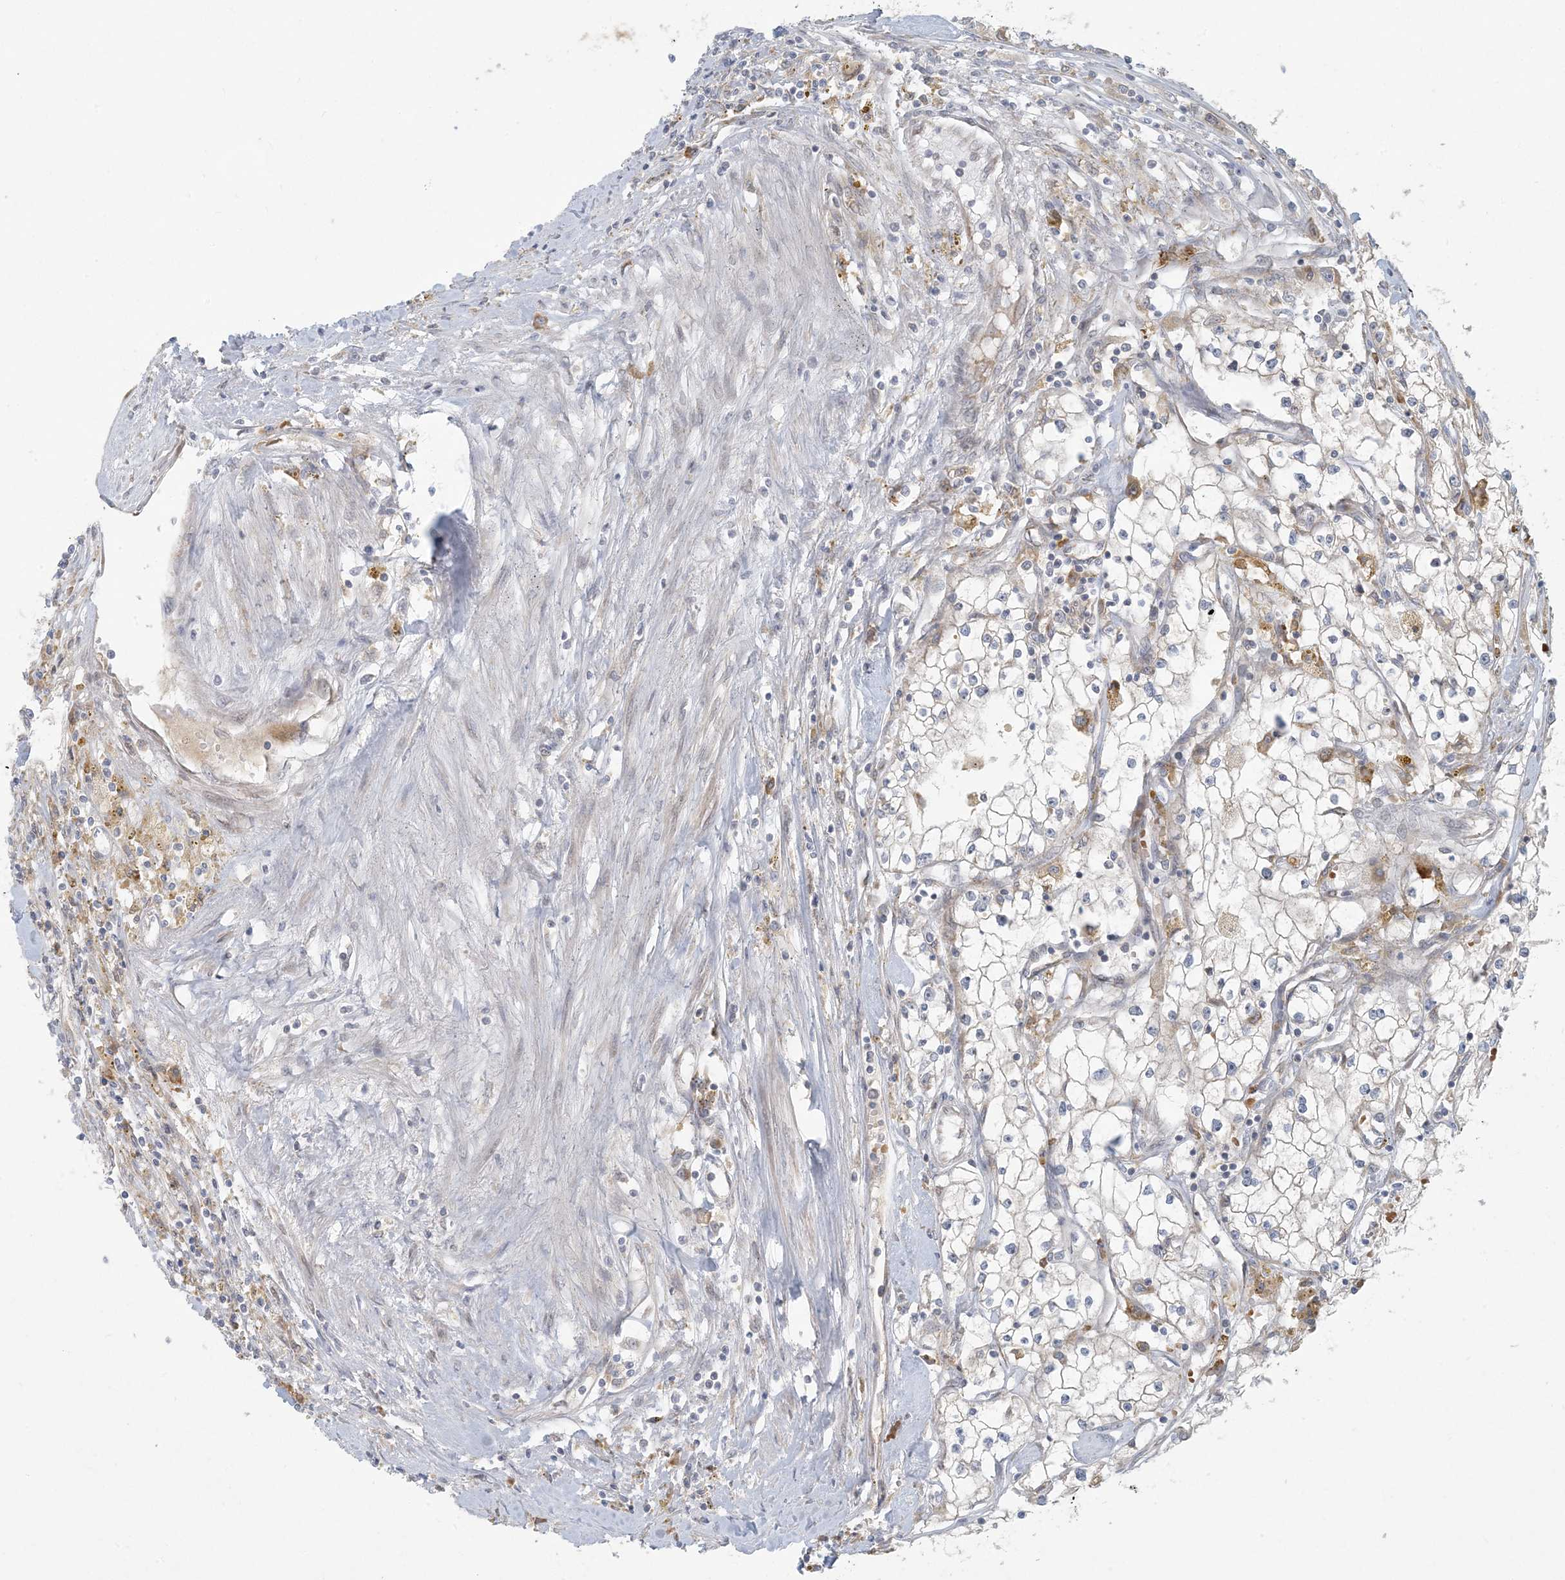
{"staining": {"intensity": "negative", "quantity": "none", "location": "none"}, "tissue": "renal cancer", "cell_type": "Tumor cells", "image_type": "cancer", "snomed": [{"axis": "morphology", "description": "Adenocarcinoma, NOS"}, {"axis": "topography", "description": "Kidney"}], "caption": "DAB immunohistochemical staining of renal cancer exhibits no significant positivity in tumor cells.", "gene": "HACL1", "patient": {"sex": "male", "age": 56}}